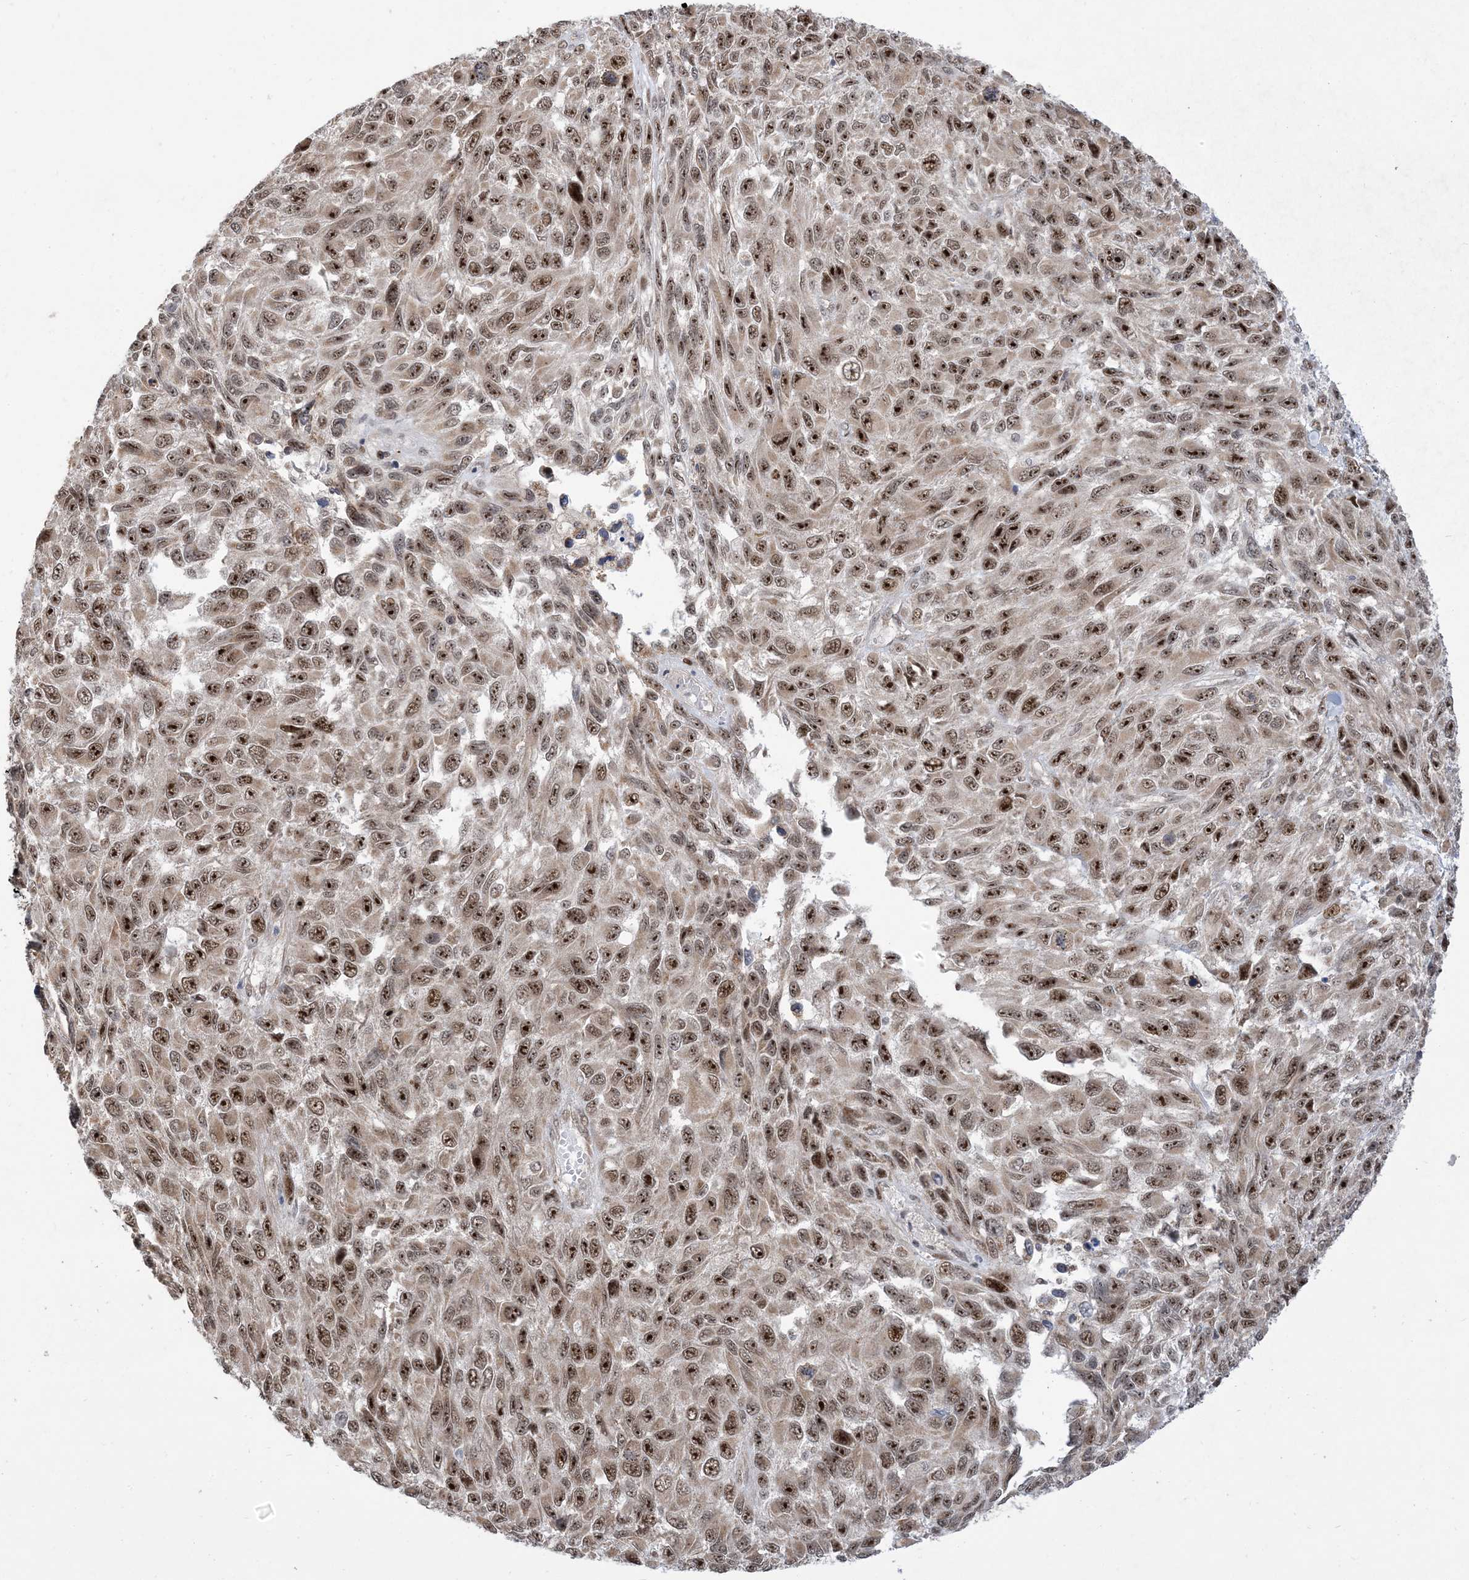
{"staining": {"intensity": "strong", "quantity": ">75%", "location": "nuclear"}, "tissue": "melanoma", "cell_type": "Tumor cells", "image_type": "cancer", "snomed": [{"axis": "morphology", "description": "Malignant melanoma, NOS"}, {"axis": "topography", "description": "Skin"}], "caption": "Immunohistochemistry (DAB (3,3'-diaminobenzidine)) staining of human malignant melanoma demonstrates strong nuclear protein positivity in about >75% of tumor cells.", "gene": "FAM9B", "patient": {"sex": "female", "age": 96}}